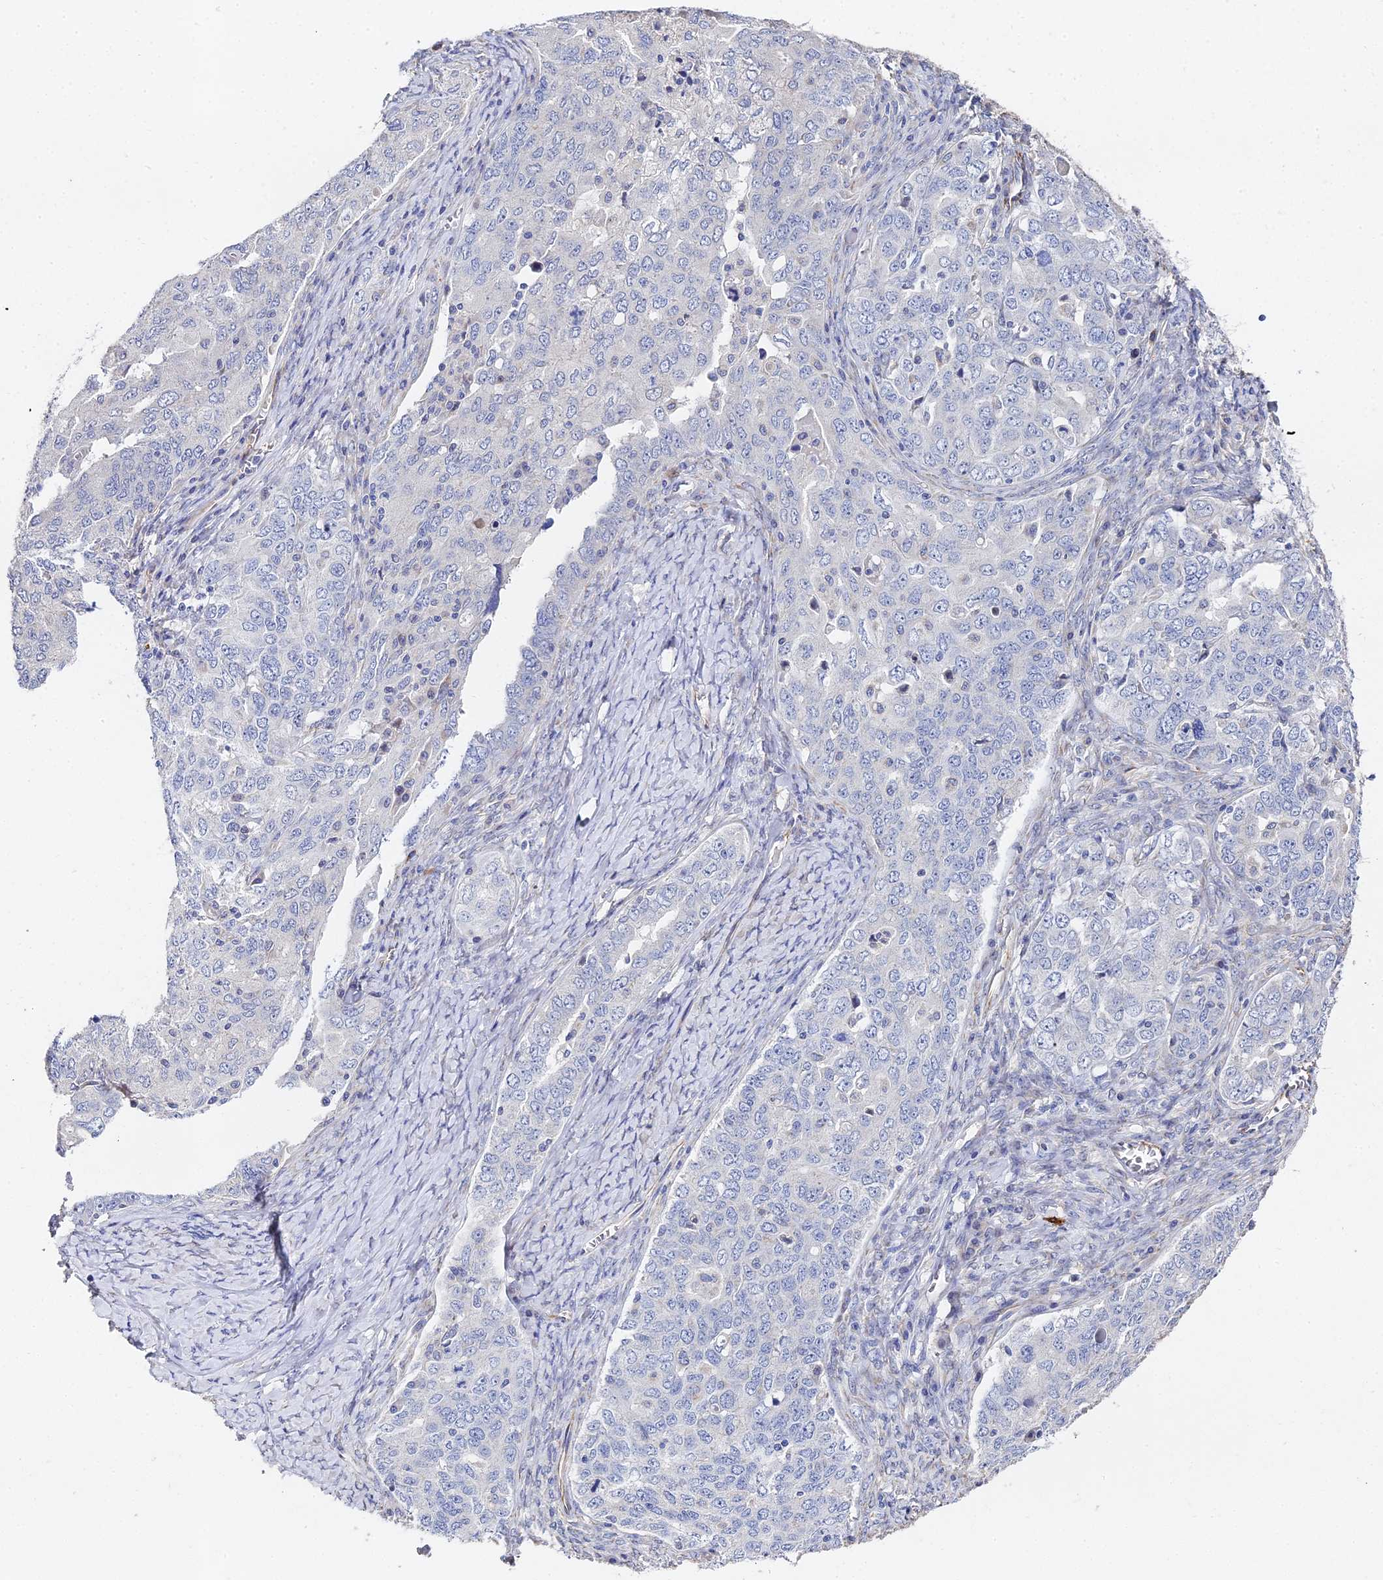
{"staining": {"intensity": "negative", "quantity": "none", "location": "none"}, "tissue": "ovarian cancer", "cell_type": "Tumor cells", "image_type": "cancer", "snomed": [{"axis": "morphology", "description": "Carcinoma, endometroid"}, {"axis": "topography", "description": "Ovary"}], "caption": "The micrograph demonstrates no staining of tumor cells in ovarian endometroid carcinoma.", "gene": "ENSG00000268674", "patient": {"sex": "female", "age": 62}}